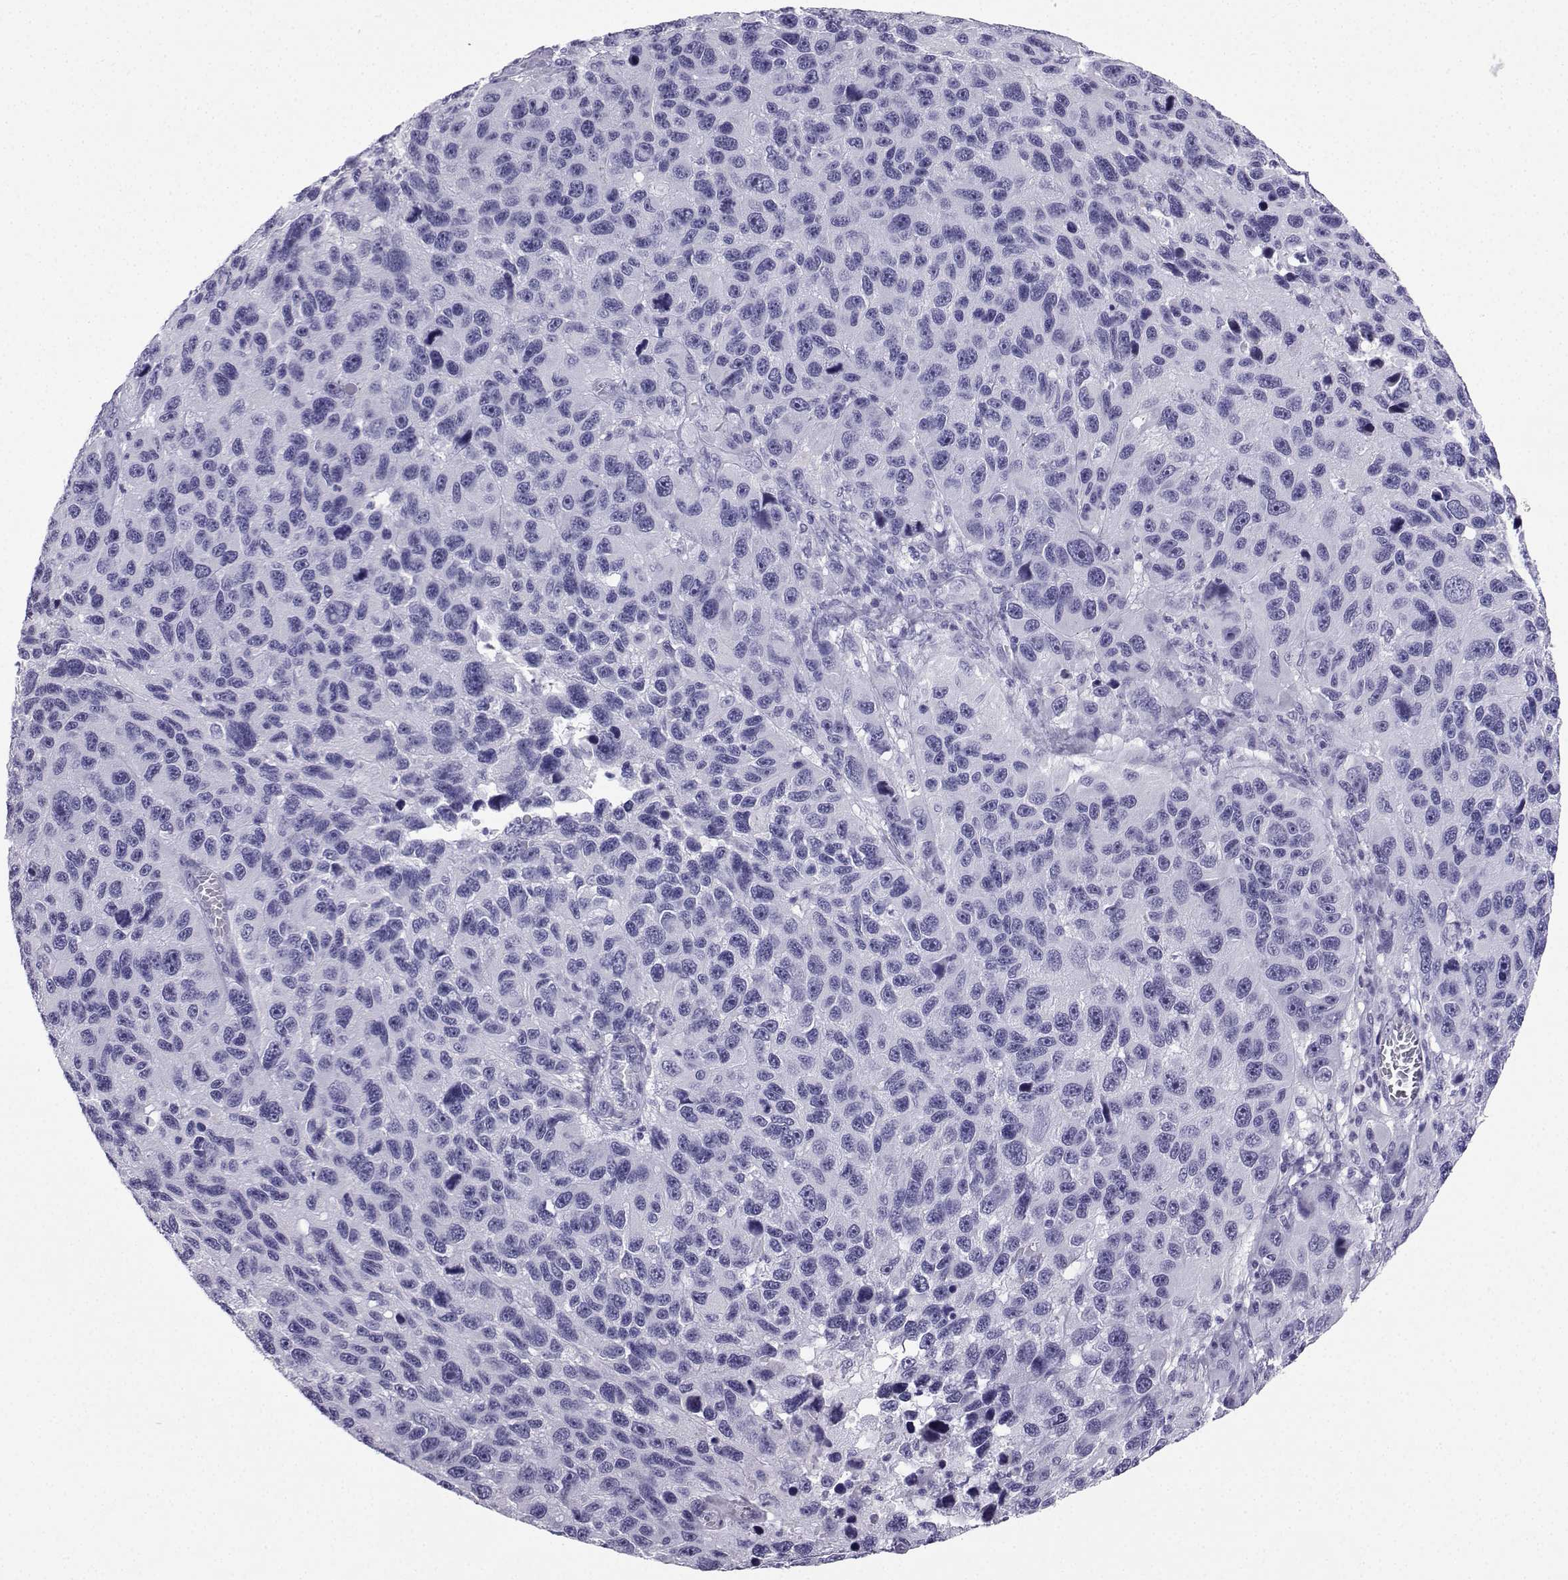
{"staining": {"intensity": "negative", "quantity": "none", "location": "none"}, "tissue": "melanoma", "cell_type": "Tumor cells", "image_type": "cancer", "snomed": [{"axis": "morphology", "description": "Malignant melanoma, NOS"}, {"axis": "topography", "description": "Skin"}], "caption": "This is an immunohistochemistry (IHC) image of human malignant melanoma. There is no positivity in tumor cells.", "gene": "SLC18A2", "patient": {"sex": "male", "age": 53}}